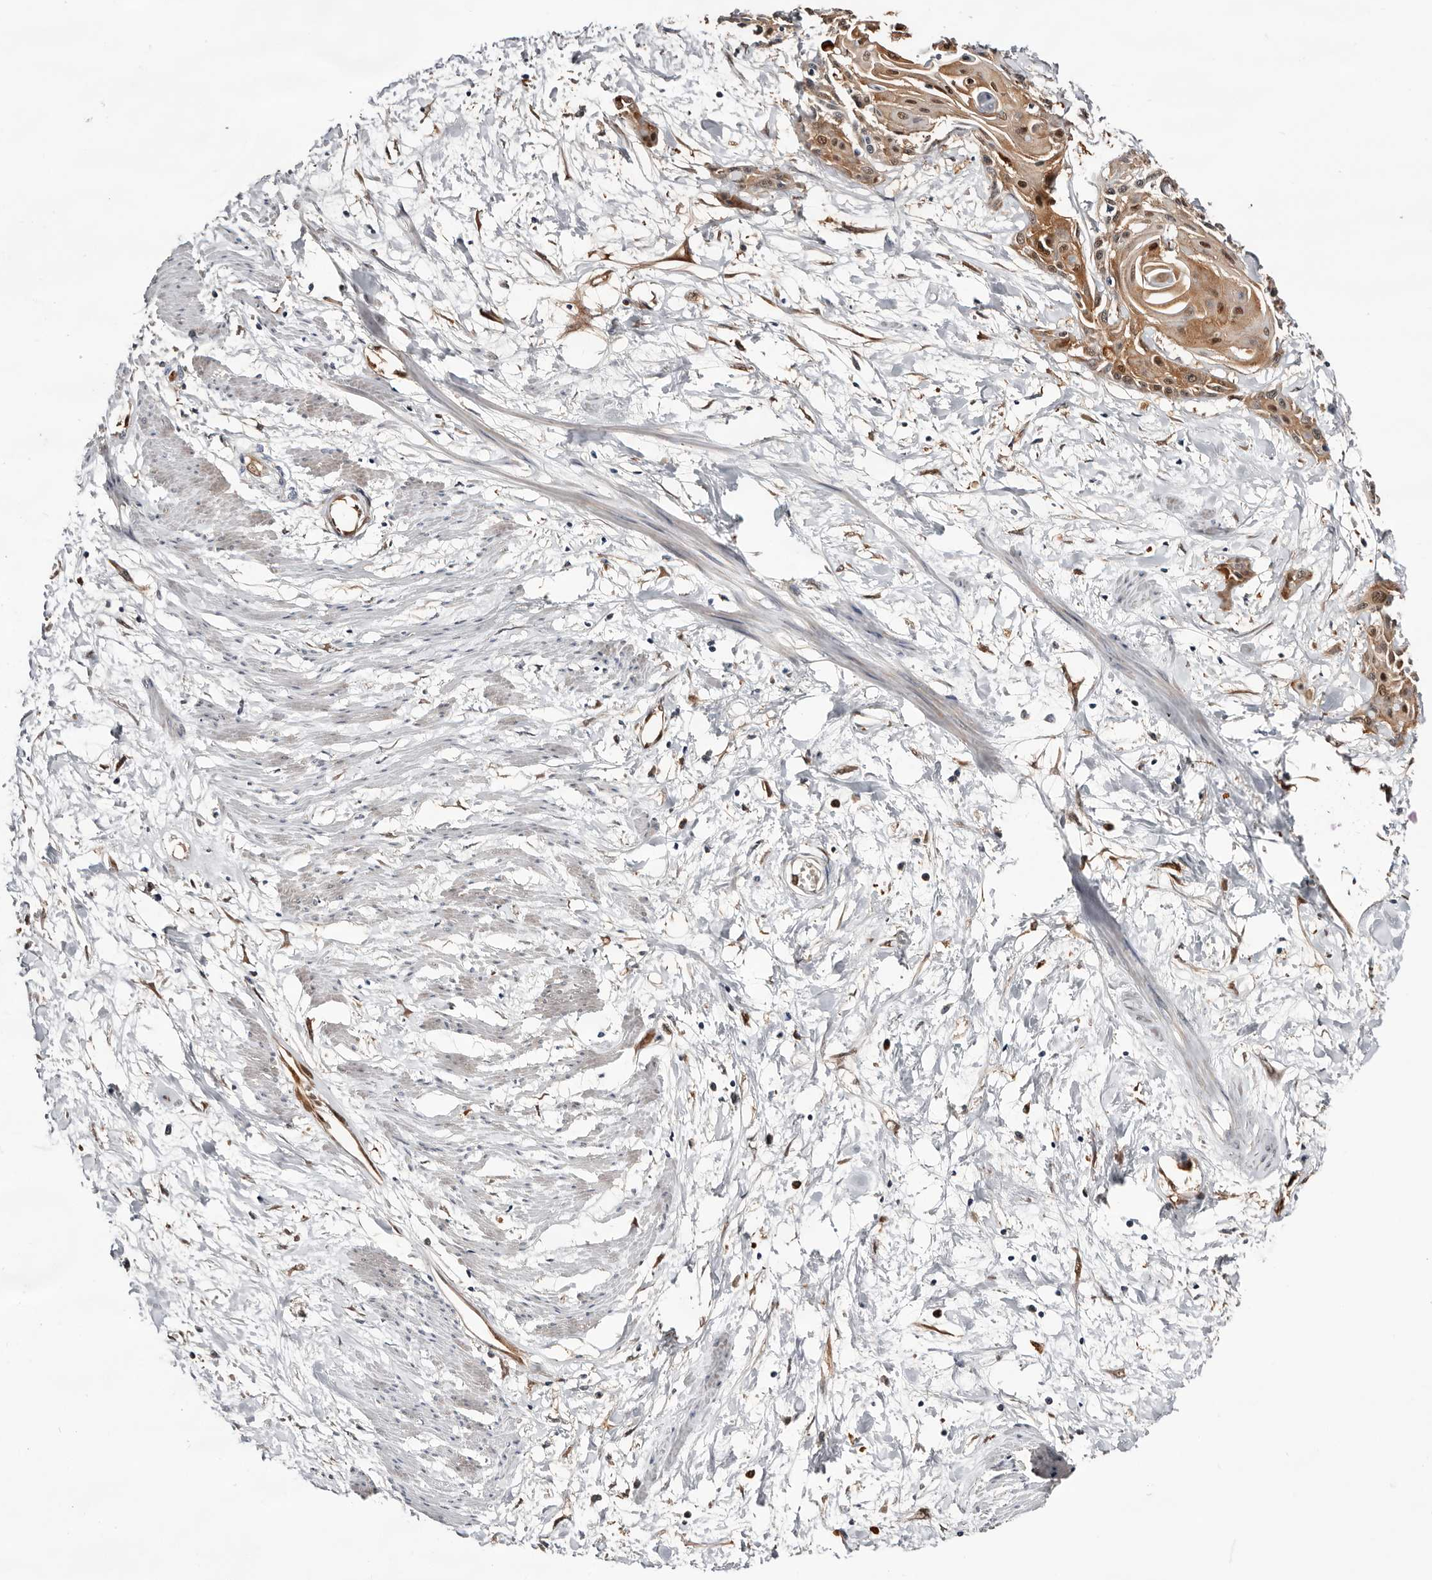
{"staining": {"intensity": "moderate", "quantity": ">75%", "location": "cytoplasmic/membranous,nuclear"}, "tissue": "cervical cancer", "cell_type": "Tumor cells", "image_type": "cancer", "snomed": [{"axis": "morphology", "description": "Squamous cell carcinoma, NOS"}, {"axis": "topography", "description": "Cervix"}], "caption": "Tumor cells show medium levels of moderate cytoplasmic/membranous and nuclear staining in approximately >75% of cells in cervical cancer.", "gene": "TP53I3", "patient": {"sex": "female", "age": 57}}